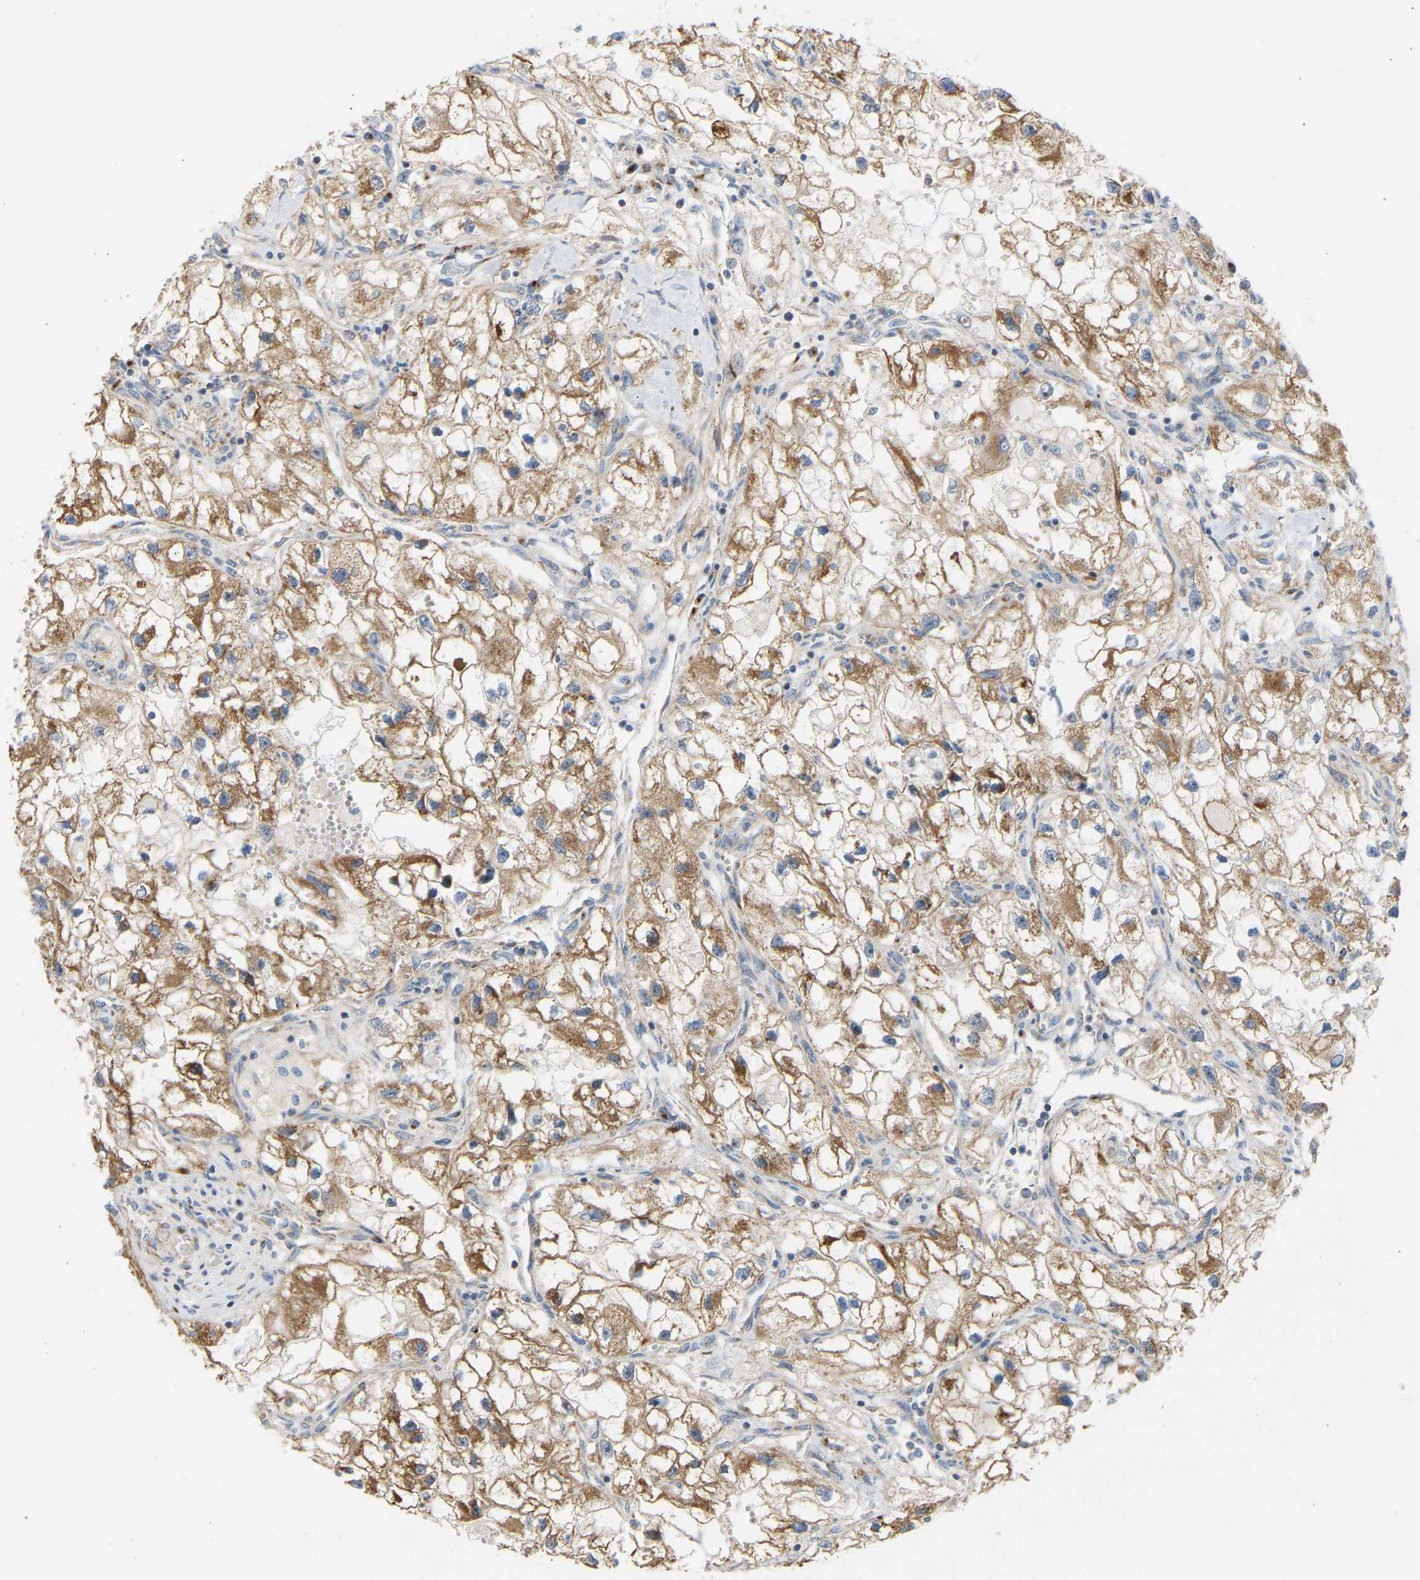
{"staining": {"intensity": "moderate", "quantity": ">75%", "location": "cytoplasmic/membranous"}, "tissue": "renal cancer", "cell_type": "Tumor cells", "image_type": "cancer", "snomed": [{"axis": "morphology", "description": "Adenocarcinoma, NOS"}, {"axis": "topography", "description": "Kidney"}], "caption": "Immunohistochemistry (IHC) (DAB) staining of human renal adenocarcinoma demonstrates moderate cytoplasmic/membranous protein expression in about >75% of tumor cells. (IHC, brightfield microscopy, high magnification).", "gene": "YIPF2", "patient": {"sex": "female", "age": 70}}